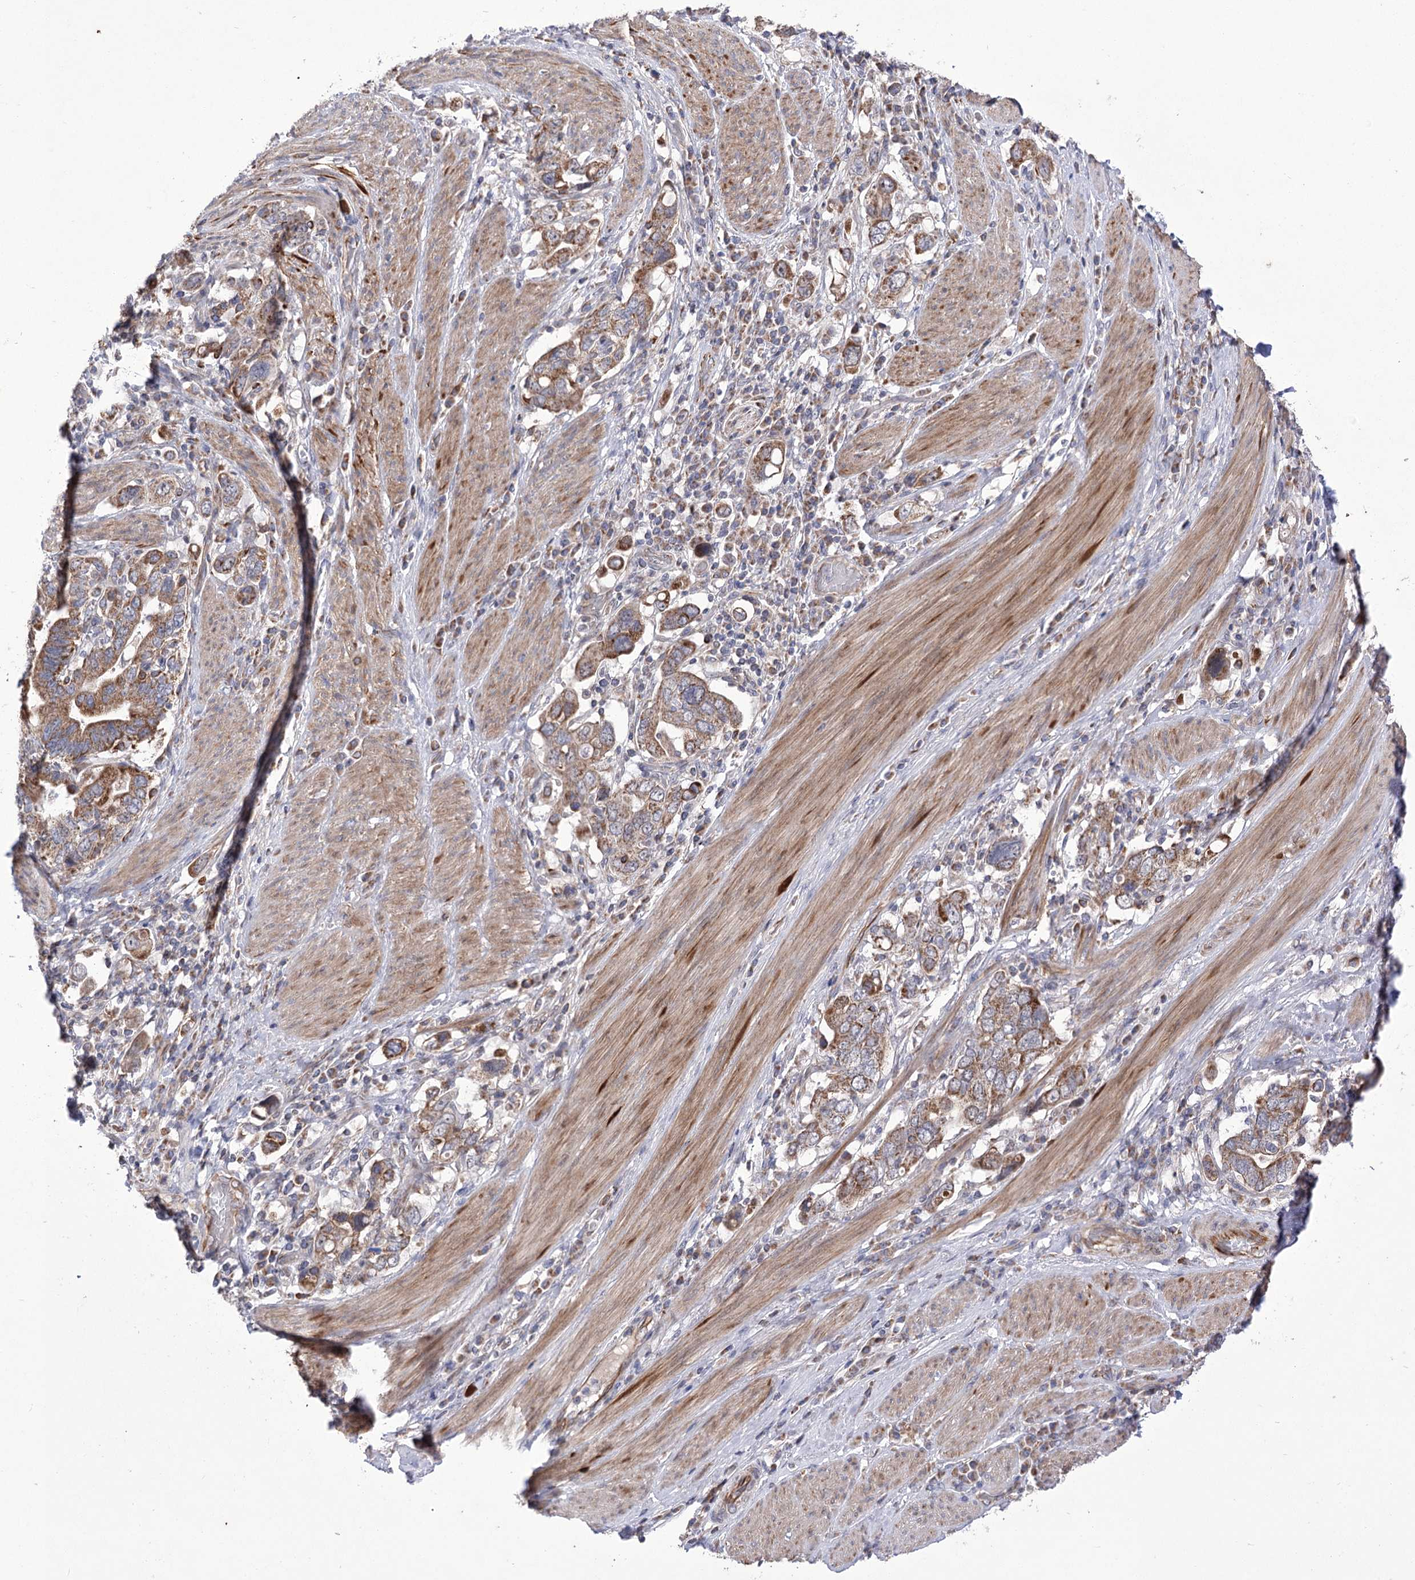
{"staining": {"intensity": "moderate", "quantity": ">75%", "location": "cytoplasmic/membranous"}, "tissue": "stomach cancer", "cell_type": "Tumor cells", "image_type": "cancer", "snomed": [{"axis": "morphology", "description": "Adenocarcinoma, NOS"}, {"axis": "topography", "description": "Stomach, upper"}], "caption": "Tumor cells exhibit medium levels of moderate cytoplasmic/membranous staining in about >75% of cells in stomach adenocarcinoma.", "gene": "ECHDC3", "patient": {"sex": "male", "age": 62}}